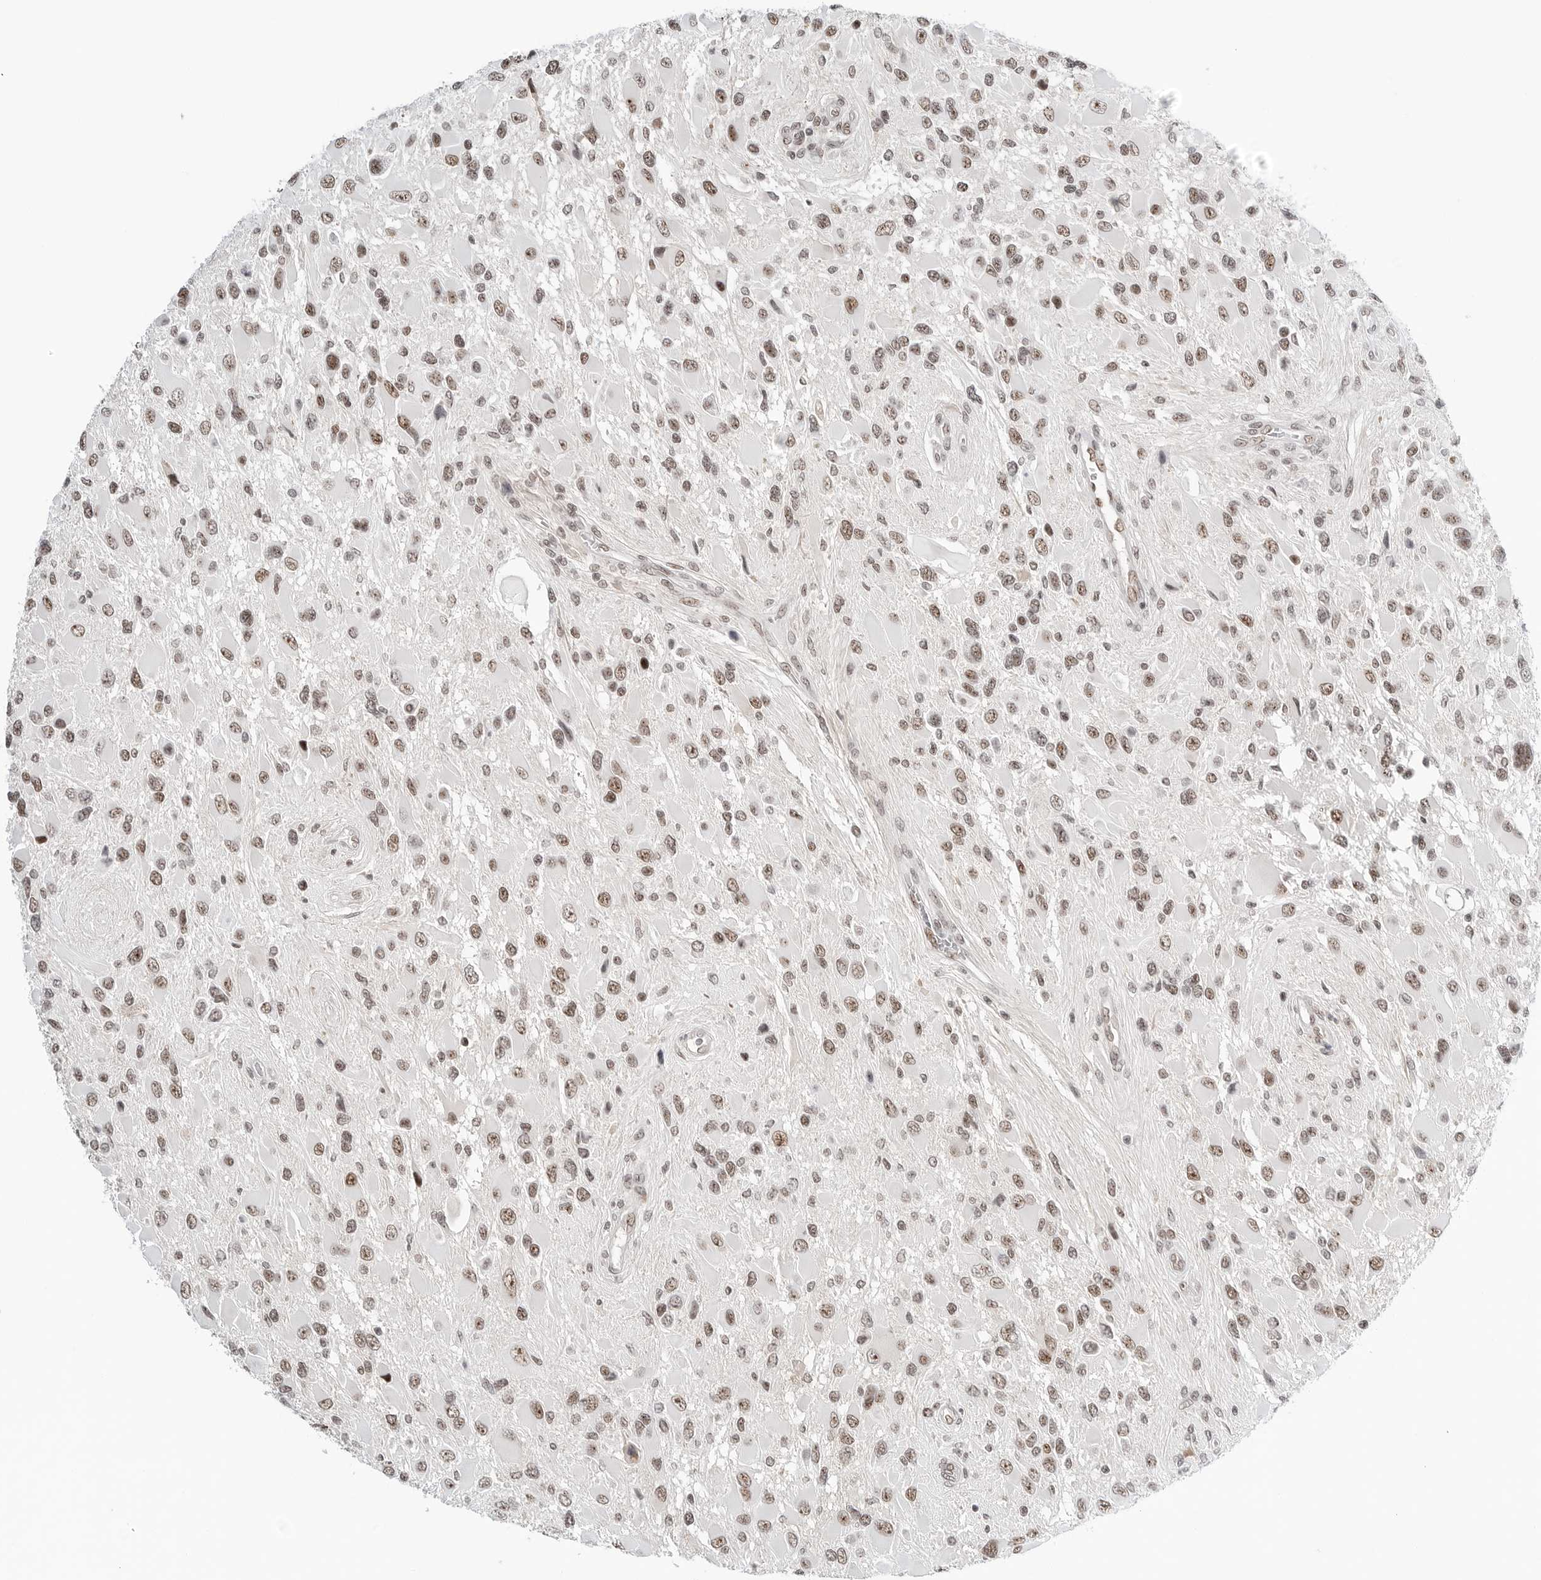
{"staining": {"intensity": "moderate", "quantity": ">75%", "location": "nuclear"}, "tissue": "glioma", "cell_type": "Tumor cells", "image_type": "cancer", "snomed": [{"axis": "morphology", "description": "Glioma, malignant, High grade"}, {"axis": "topography", "description": "Brain"}], "caption": "An image of glioma stained for a protein shows moderate nuclear brown staining in tumor cells.", "gene": "WRAP53", "patient": {"sex": "male", "age": 53}}